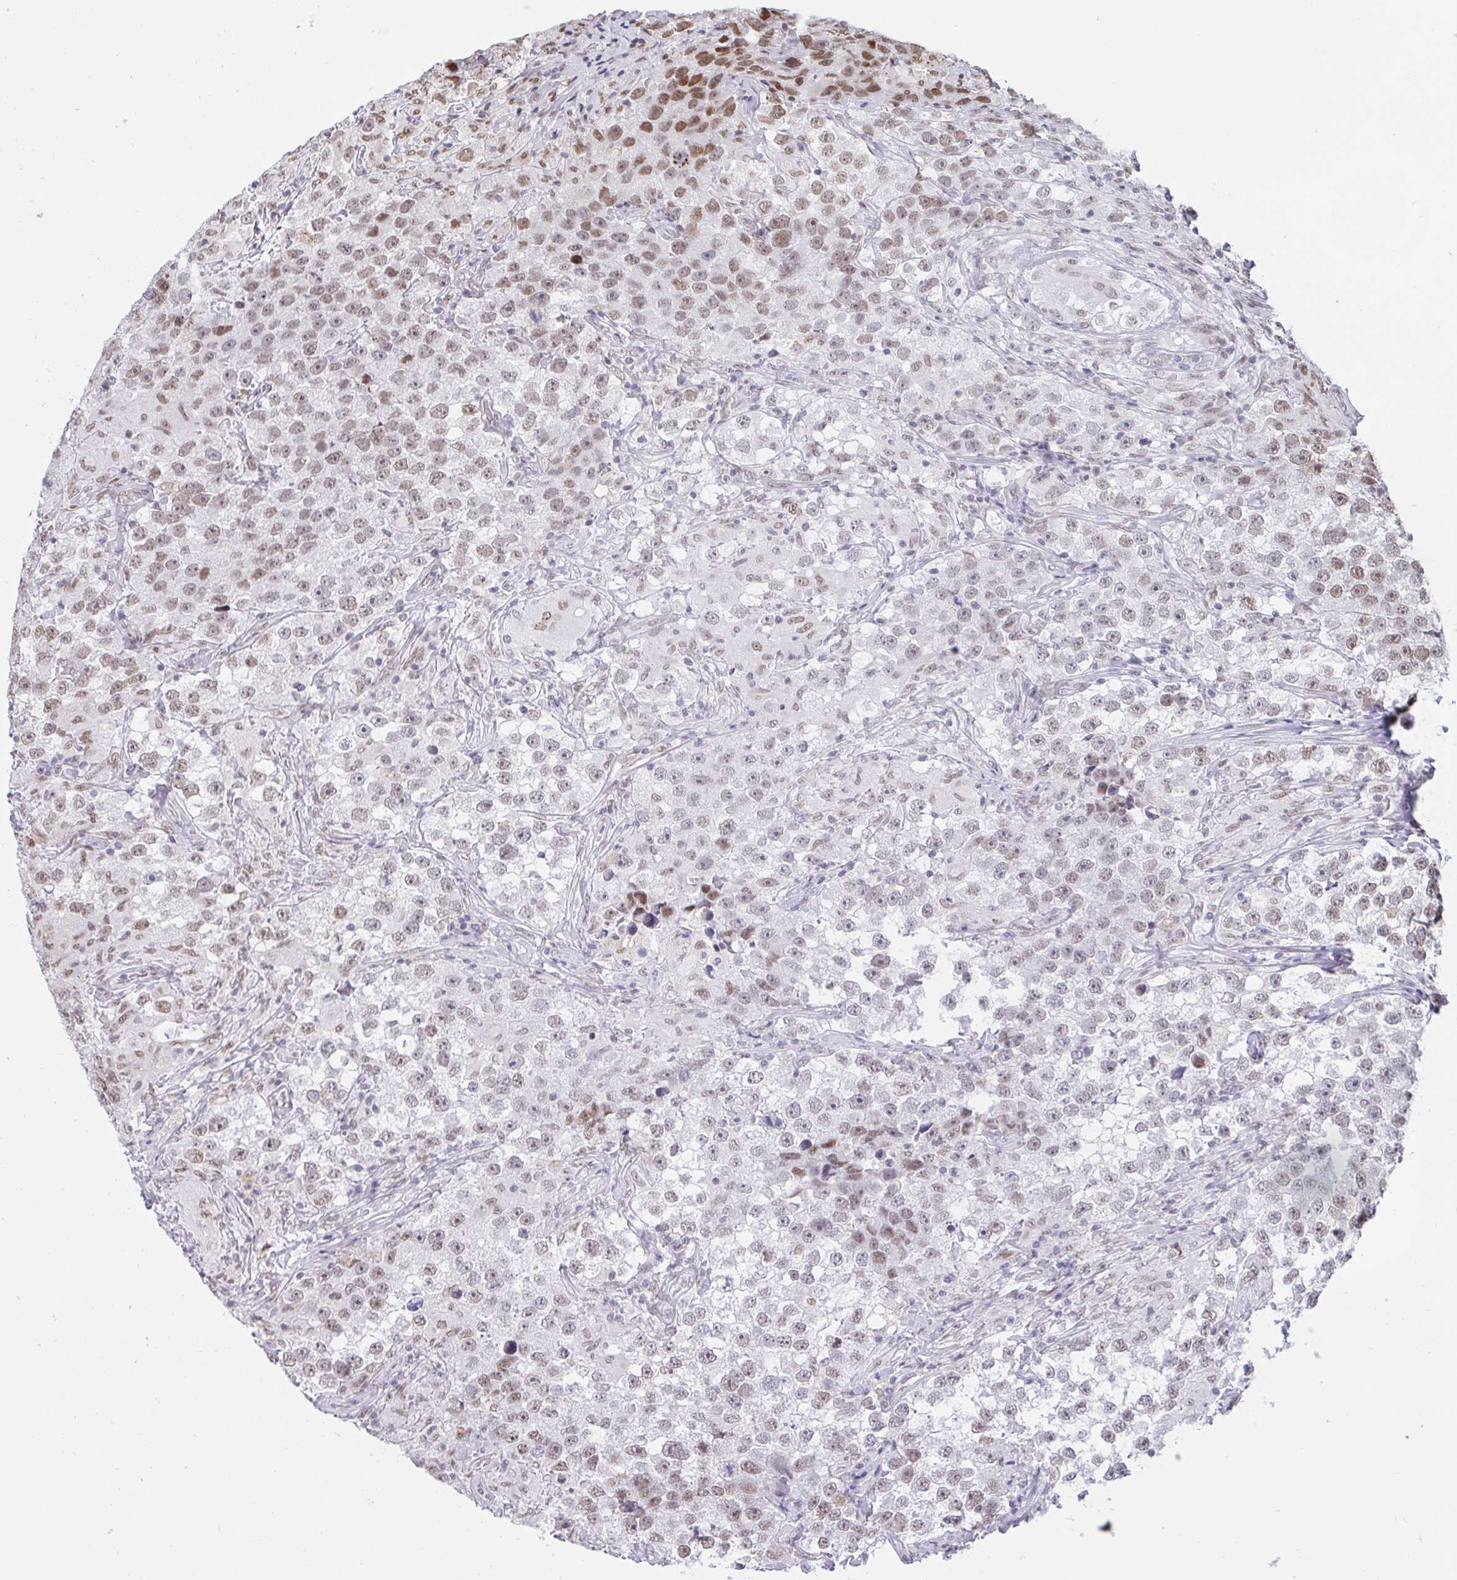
{"staining": {"intensity": "weak", "quantity": "25%-75%", "location": "nuclear"}, "tissue": "testis cancer", "cell_type": "Tumor cells", "image_type": "cancer", "snomed": [{"axis": "morphology", "description": "Seminoma, NOS"}, {"axis": "topography", "description": "Testis"}], "caption": "A brown stain shows weak nuclear expression of a protein in seminoma (testis) tumor cells.", "gene": "CBFA2T2", "patient": {"sex": "male", "age": 46}}